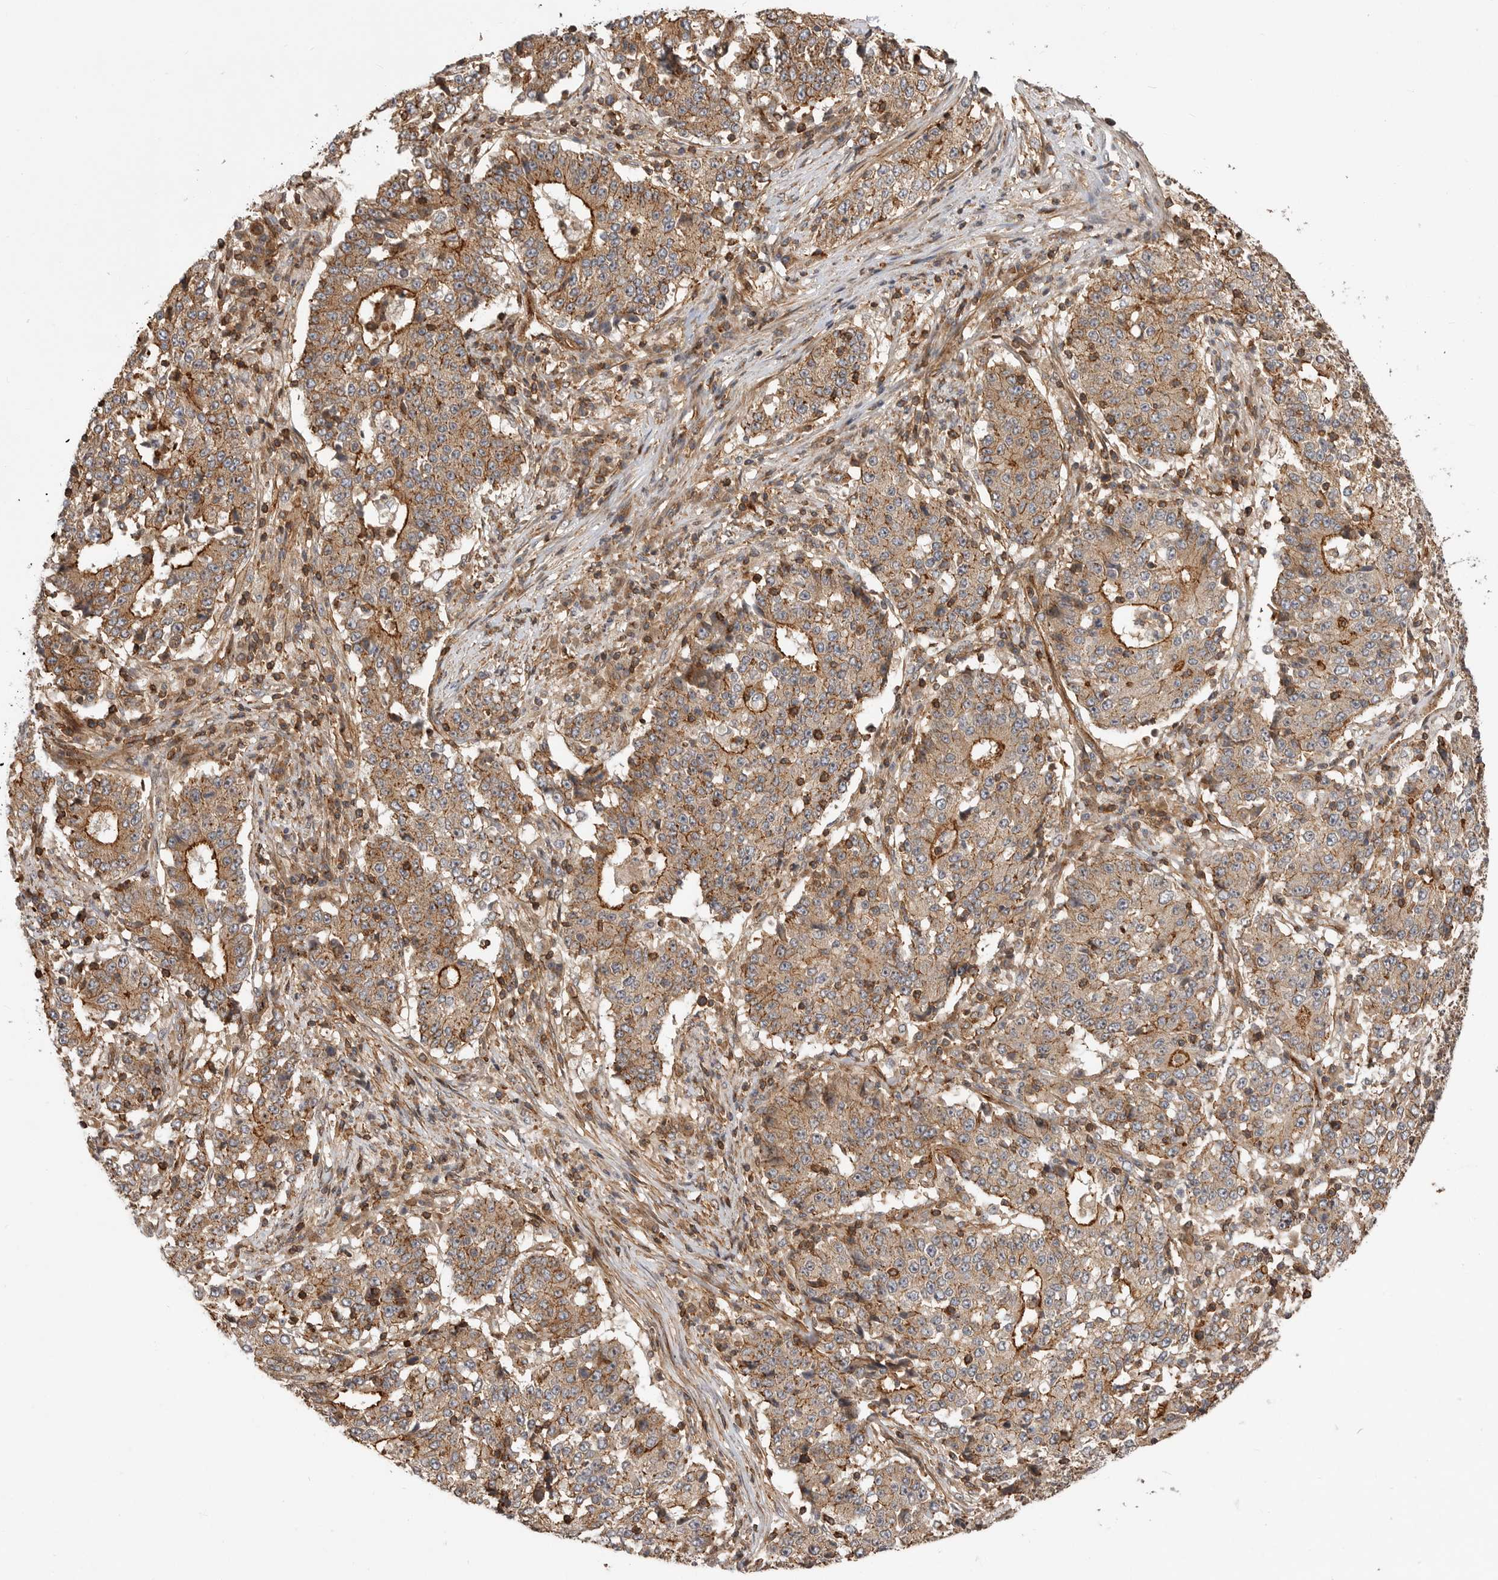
{"staining": {"intensity": "moderate", "quantity": ">75%", "location": "cytoplasmic/membranous"}, "tissue": "stomach cancer", "cell_type": "Tumor cells", "image_type": "cancer", "snomed": [{"axis": "morphology", "description": "Adenocarcinoma, NOS"}, {"axis": "topography", "description": "Stomach"}], "caption": "Adenocarcinoma (stomach) was stained to show a protein in brown. There is medium levels of moderate cytoplasmic/membranous expression in approximately >75% of tumor cells.", "gene": "GPATCH2", "patient": {"sex": "male", "age": 59}}